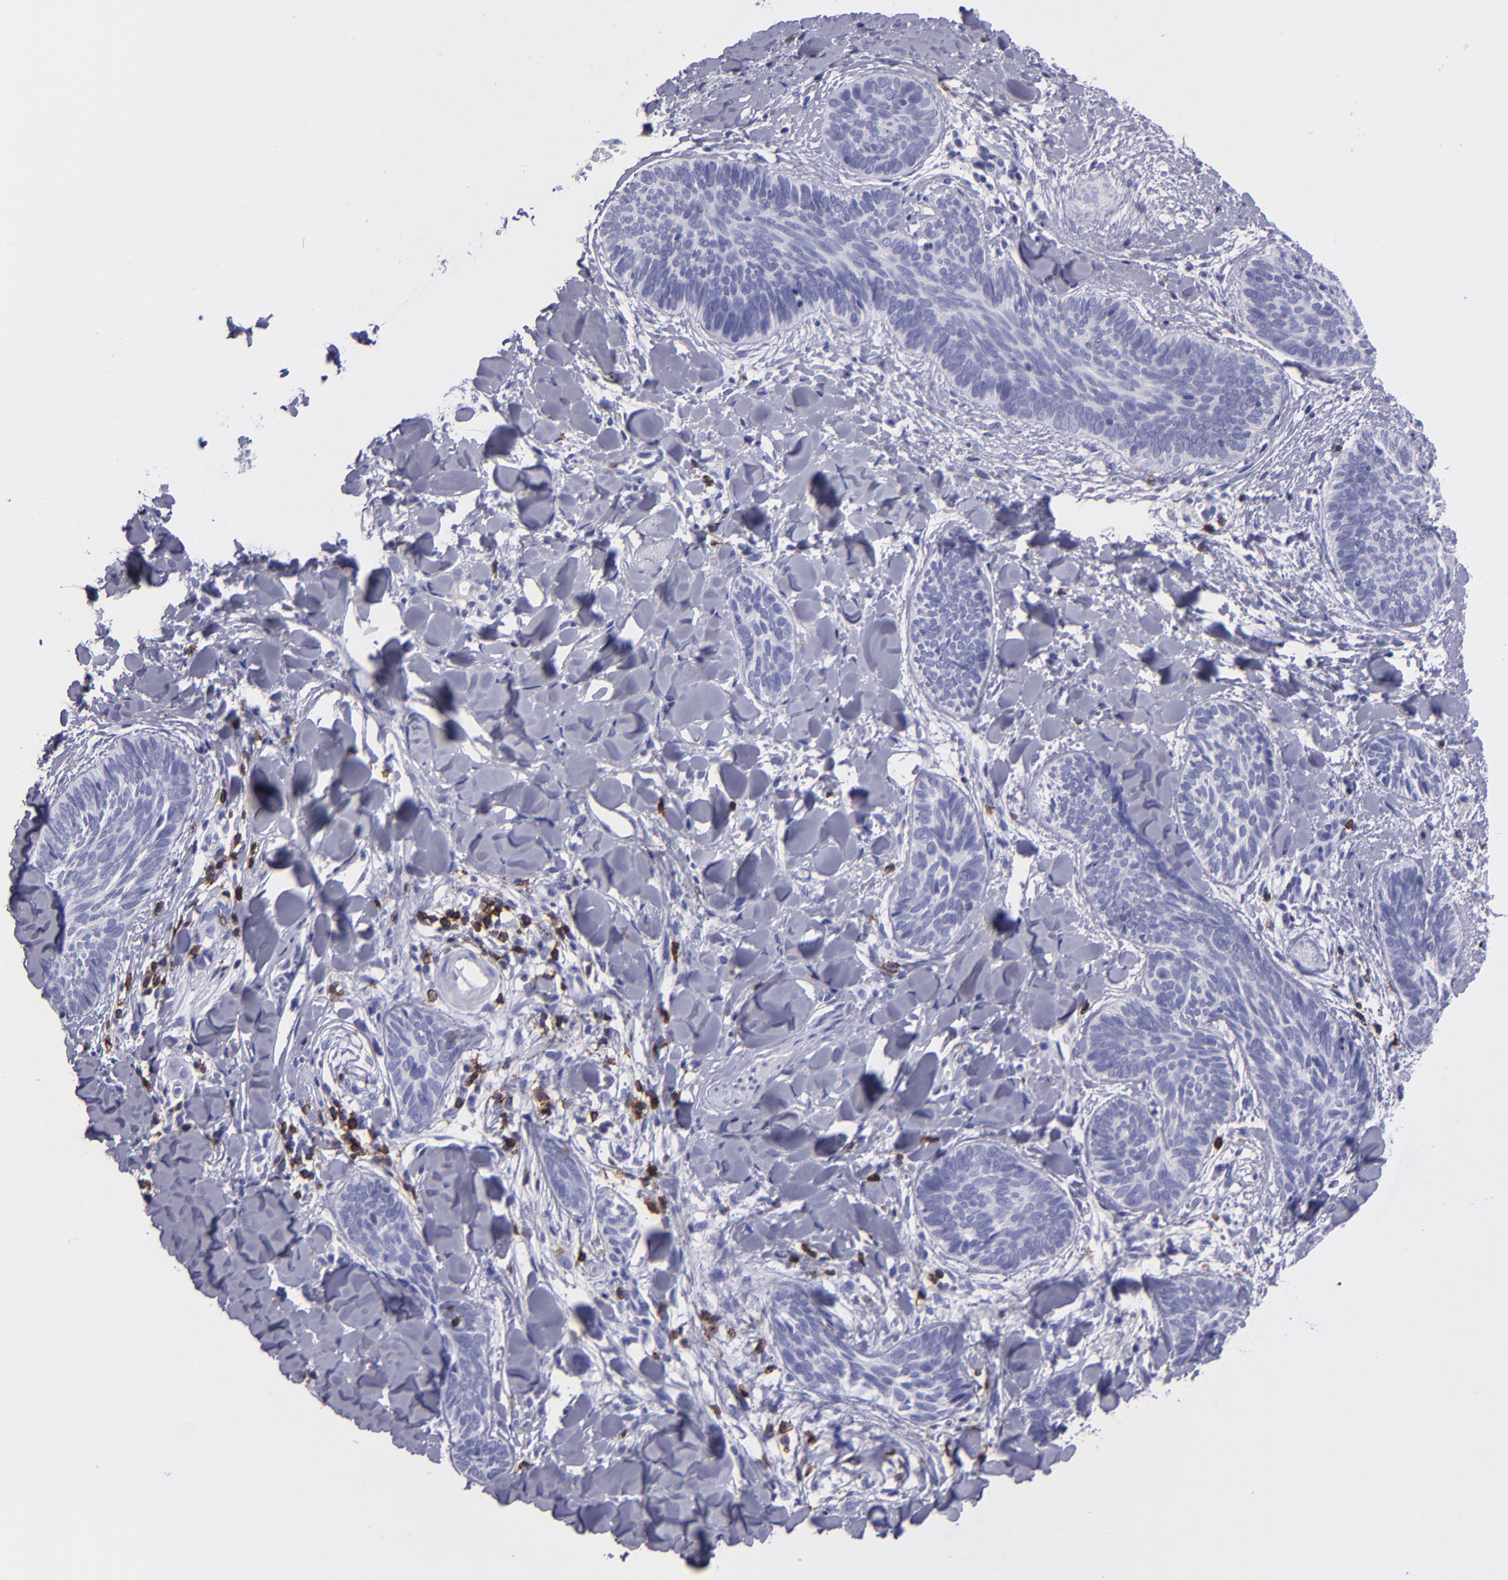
{"staining": {"intensity": "negative", "quantity": "none", "location": "none"}, "tissue": "skin cancer", "cell_type": "Tumor cells", "image_type": "cancer", "snomed": [{"axis": "morphology", "description": "Basal cell carcinoma"}, {"axis": "topography", "description": "Skin"}], "caption": "IHC image of neoplastic tissue: skin cancer stained with DAB (3,3'-diaminobenzidine) reveals no significant protein staining in tumor cells.", "gene": "CD6", "patient": {"sex": "female", "age": 81}}